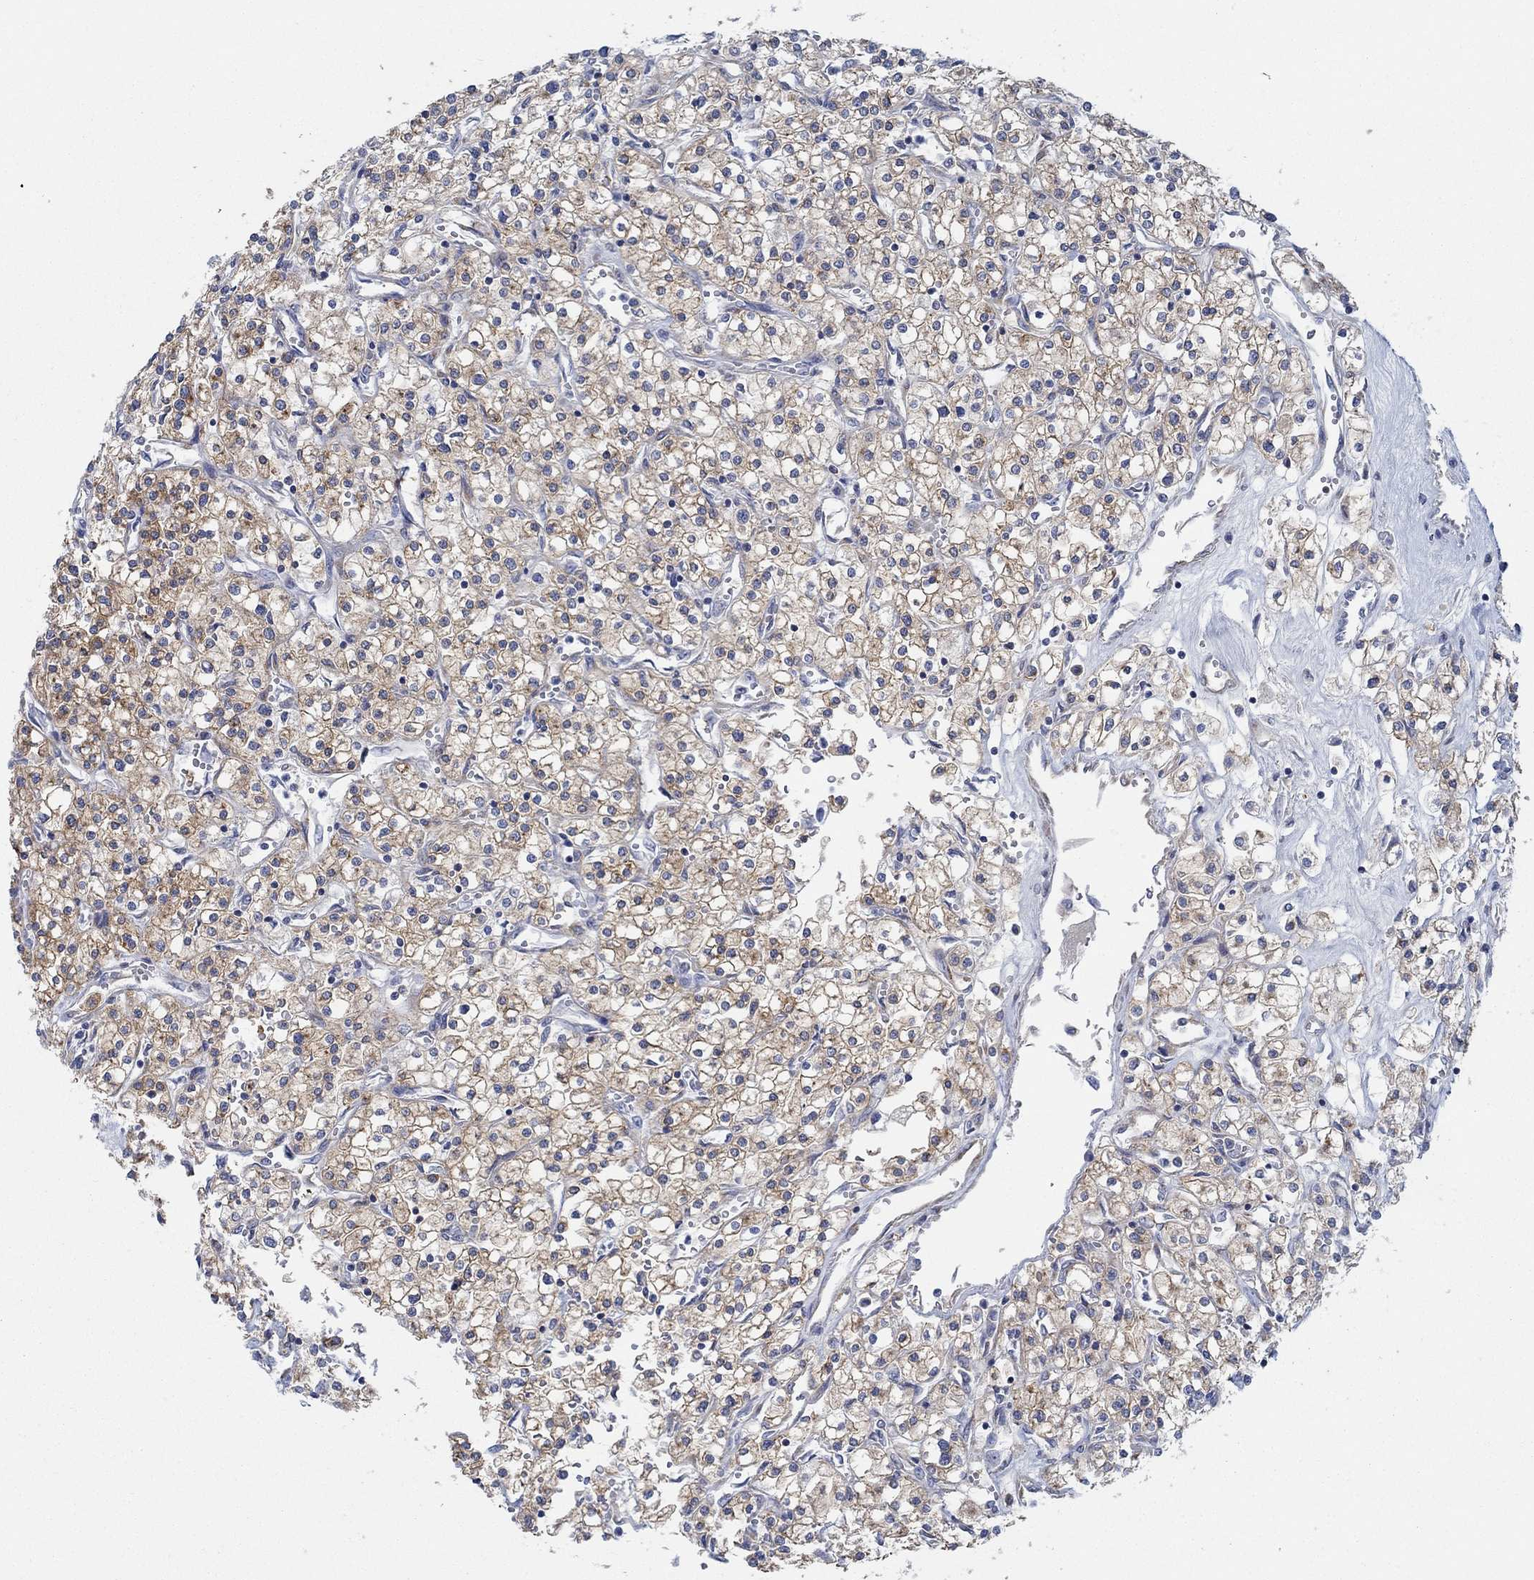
{"staining": {"intensity": "moderate", "quantity": "25%-75%", "location": "cytoplasmic/membranous"}, "tissue": "renal cancer", "cell_type": "Tumor cells", "image_type": "cancer", "snomed": [{"axis": "morphology", "description": "Adenocarcinoma, NOS"}, {"axis": "topography", "description": "Kidney"}], "caption": "Immunohistochemistry of renal cancer displays medium levels of moderate cytoplasmic/membranous positivity in about 25%-75% of tumor cells. (DAB (3,3'-diaminobenzidine) IHC with brightfield microscopy, high magnification).", "gene": "SPAG9", "patient": {"sex": "male", "age": 80}}